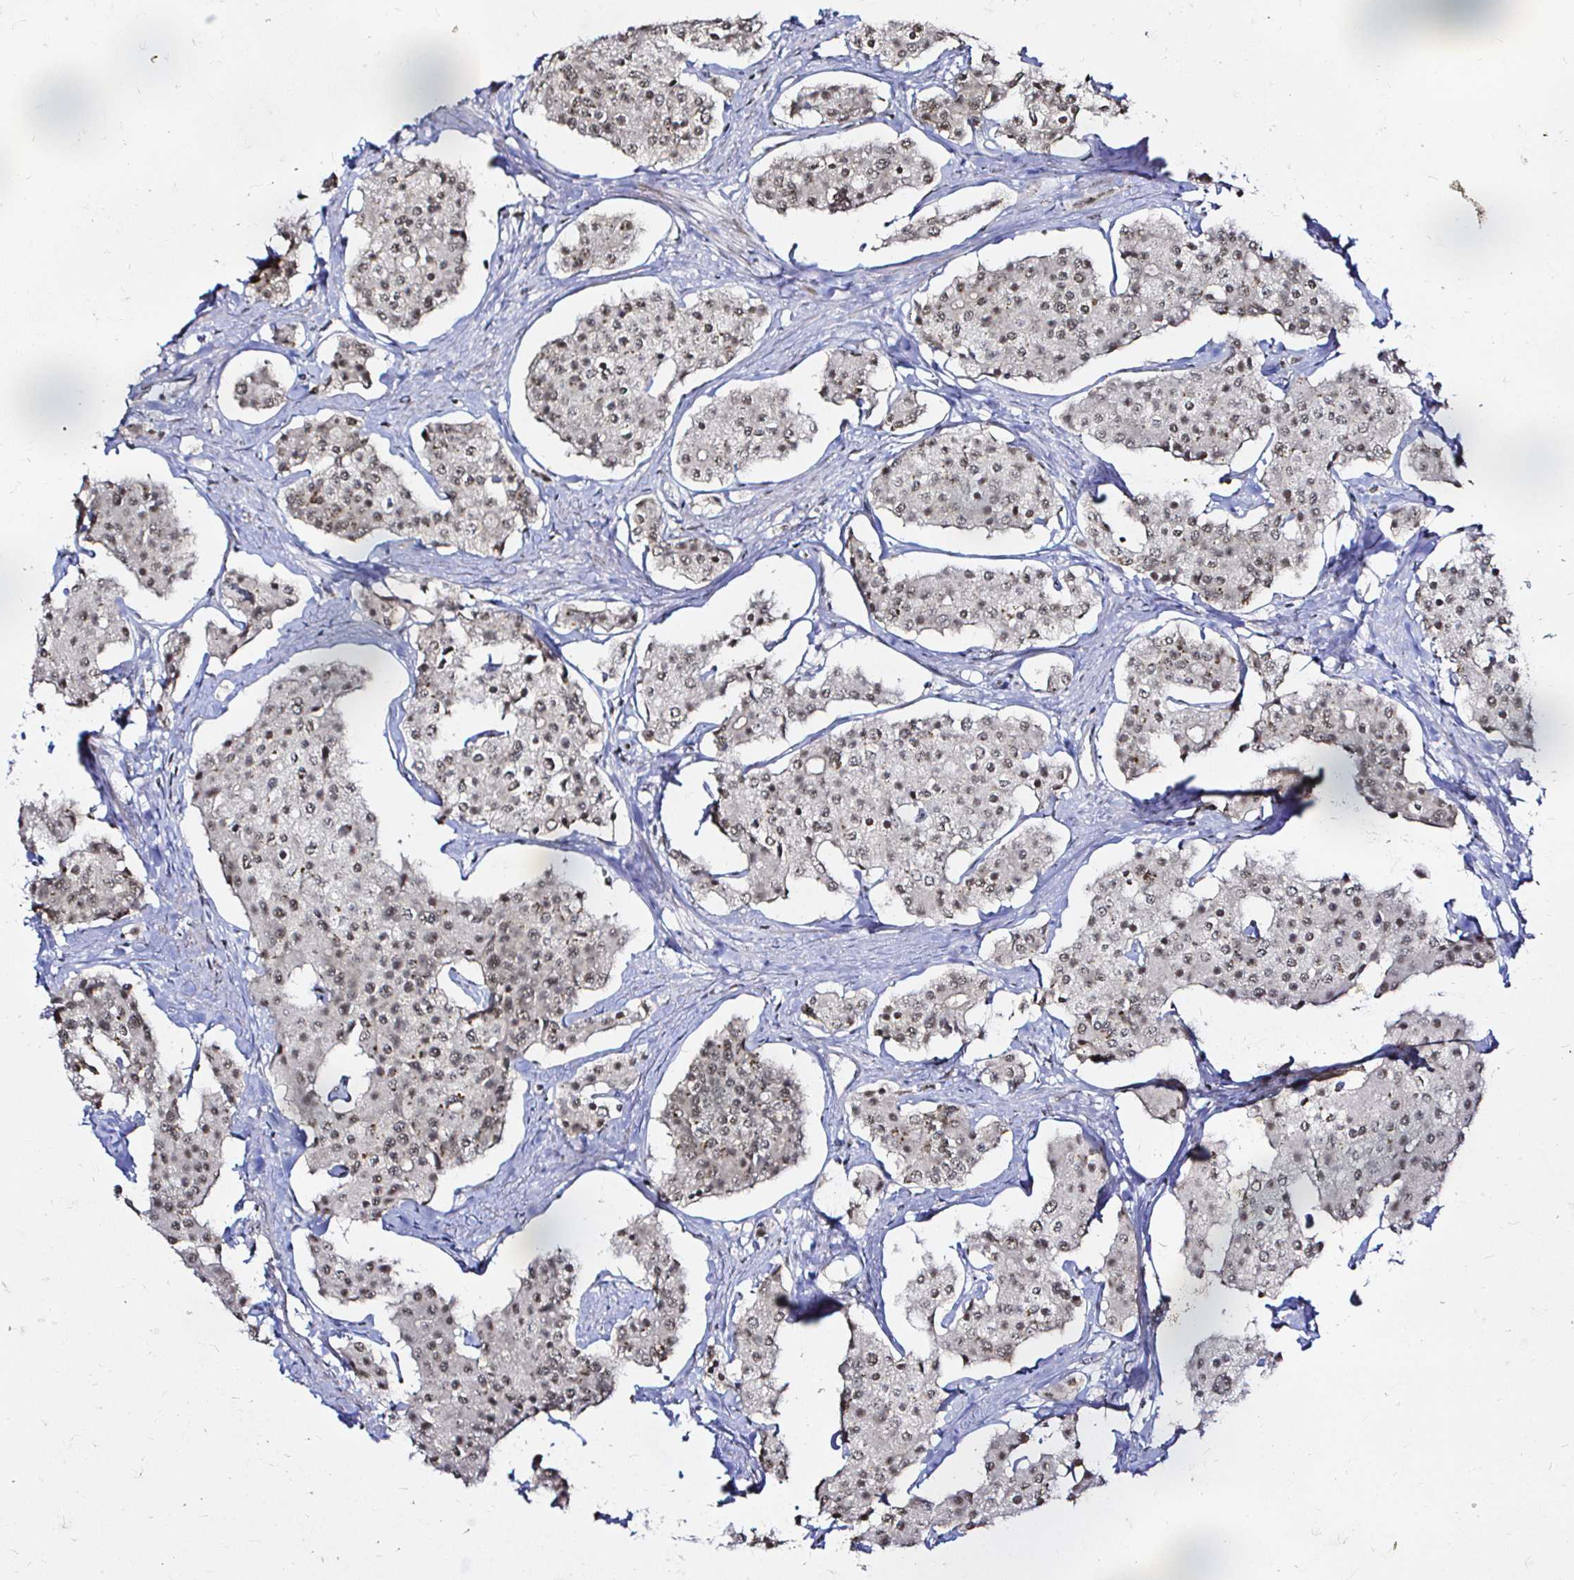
{"staining": {"intensity": "moderate", "quantity": ">75%", "location": "nuclear"}, "tissue": "carcinoid", "cell_type": "Tumor cells", "image_type": "cancer", "snomed": [{"axis": "morphology", "description": "Carcinoid, malignant, NOS"}, {"axis": "topography", "description": "Small intestine"}], "caption": "High-magnification brightfield microscopy of carcinoid stained with DAB (3,3'-diaminobenzidine) (brown) and counterstained with hematoxylin (blue). tumor cells exhibit moderate nuclear positivity is seen in approximately>75% of cells. Using DAB (3,3'-diaminobenzidine) (brown) and hematoxylin (blue) stains, captured at high magnification using brightfield microscopy.", "gene": "SNRPC", "patient": {"sex": "female", "age": 65}}